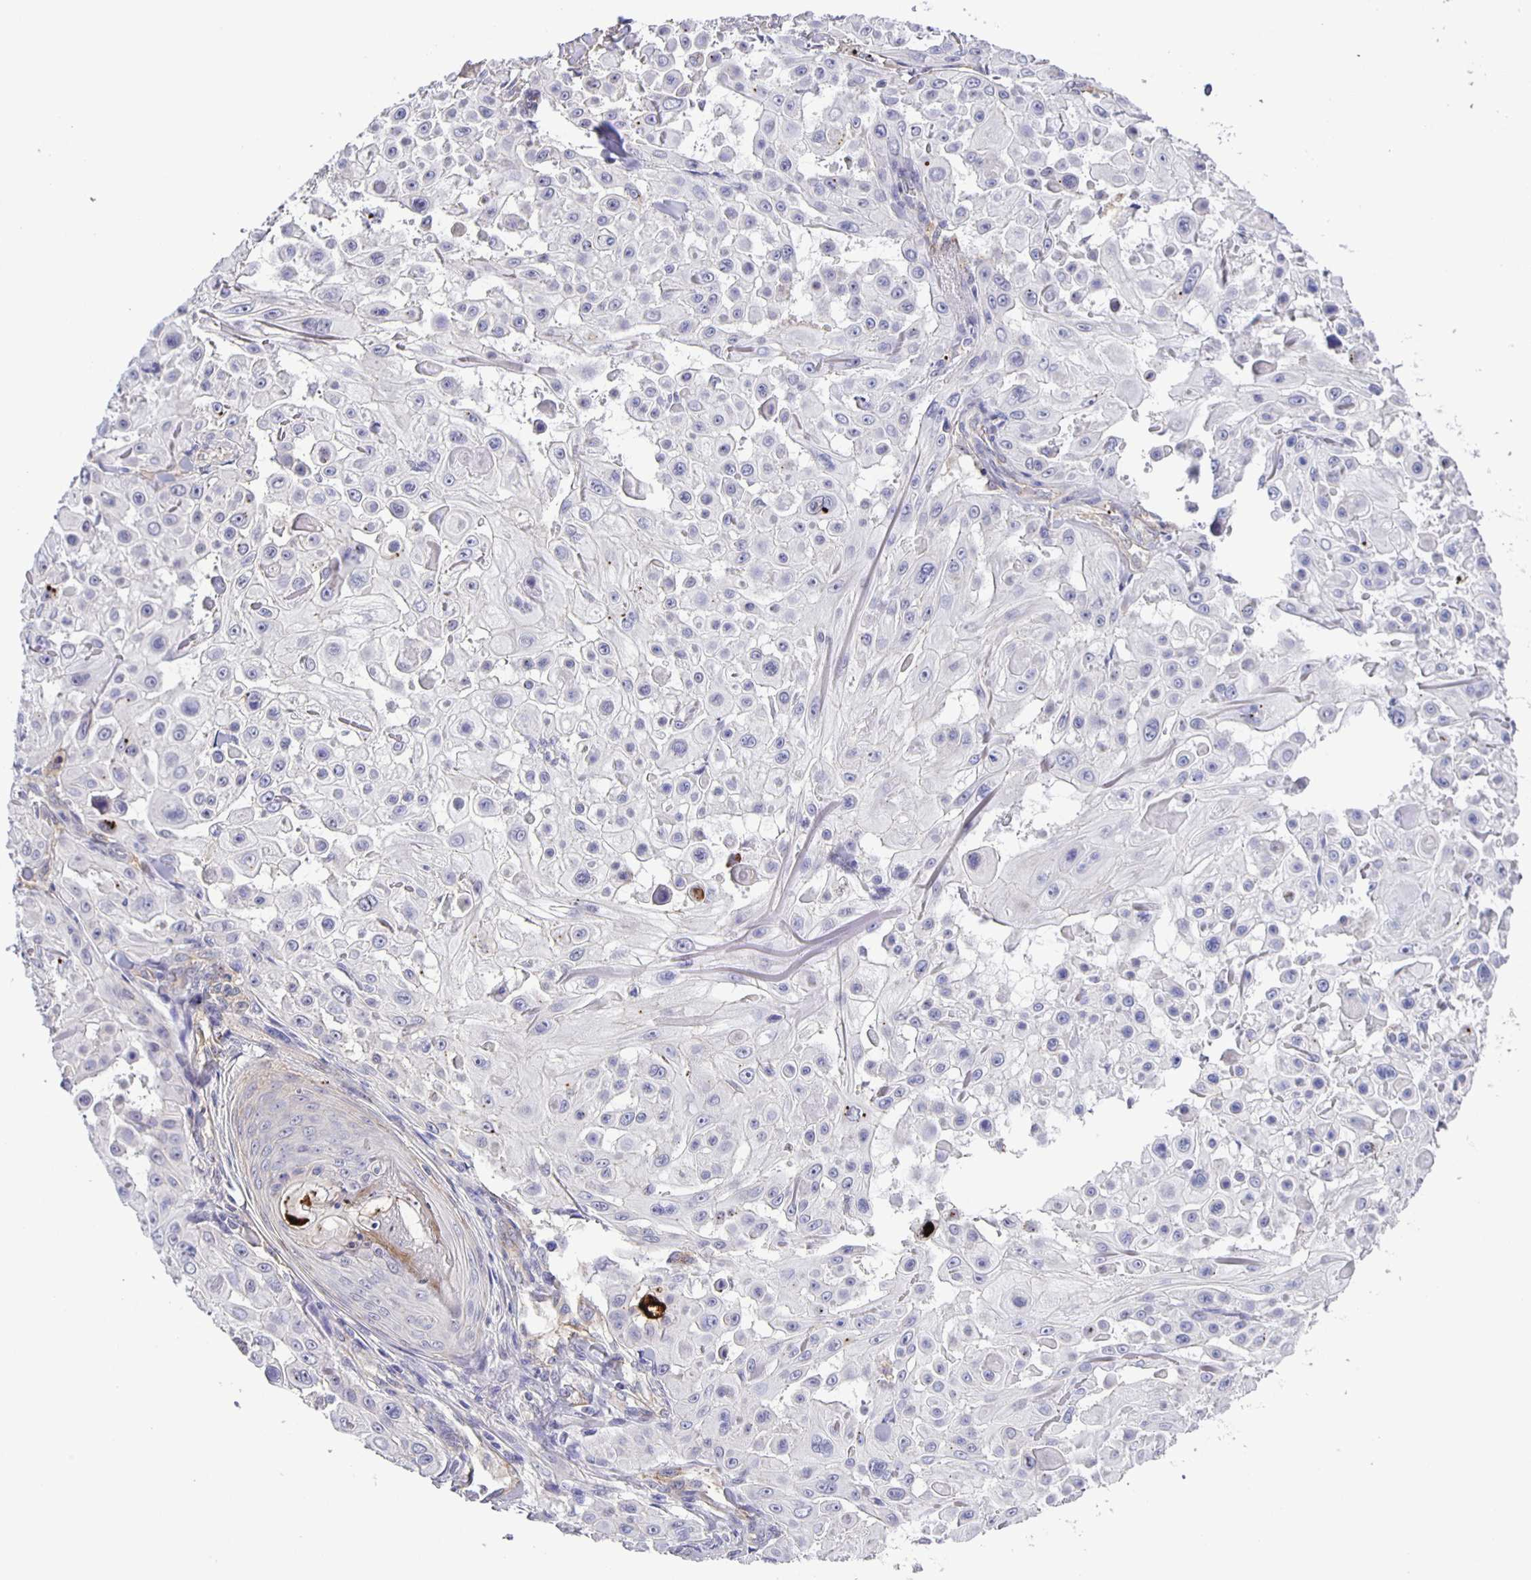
{"staining": {"intensity": "negative", "quantity": "none", "location": "none"}, "tissue": "skin cancer", "cell_type": "Tumor cells", "image_type": "cancer", "snomed": [{"axis": "morphology", "description": "Squamous cell carcinoma, NOS"}, {"axis": "topography", "description": "Skin"}], "caption": "The photomicrograph reveals no staining of tumor cells in squamous cell carcinoma (skin).", "gene": "JMJD4", "patient": {"sex": "male", "age": 91}}